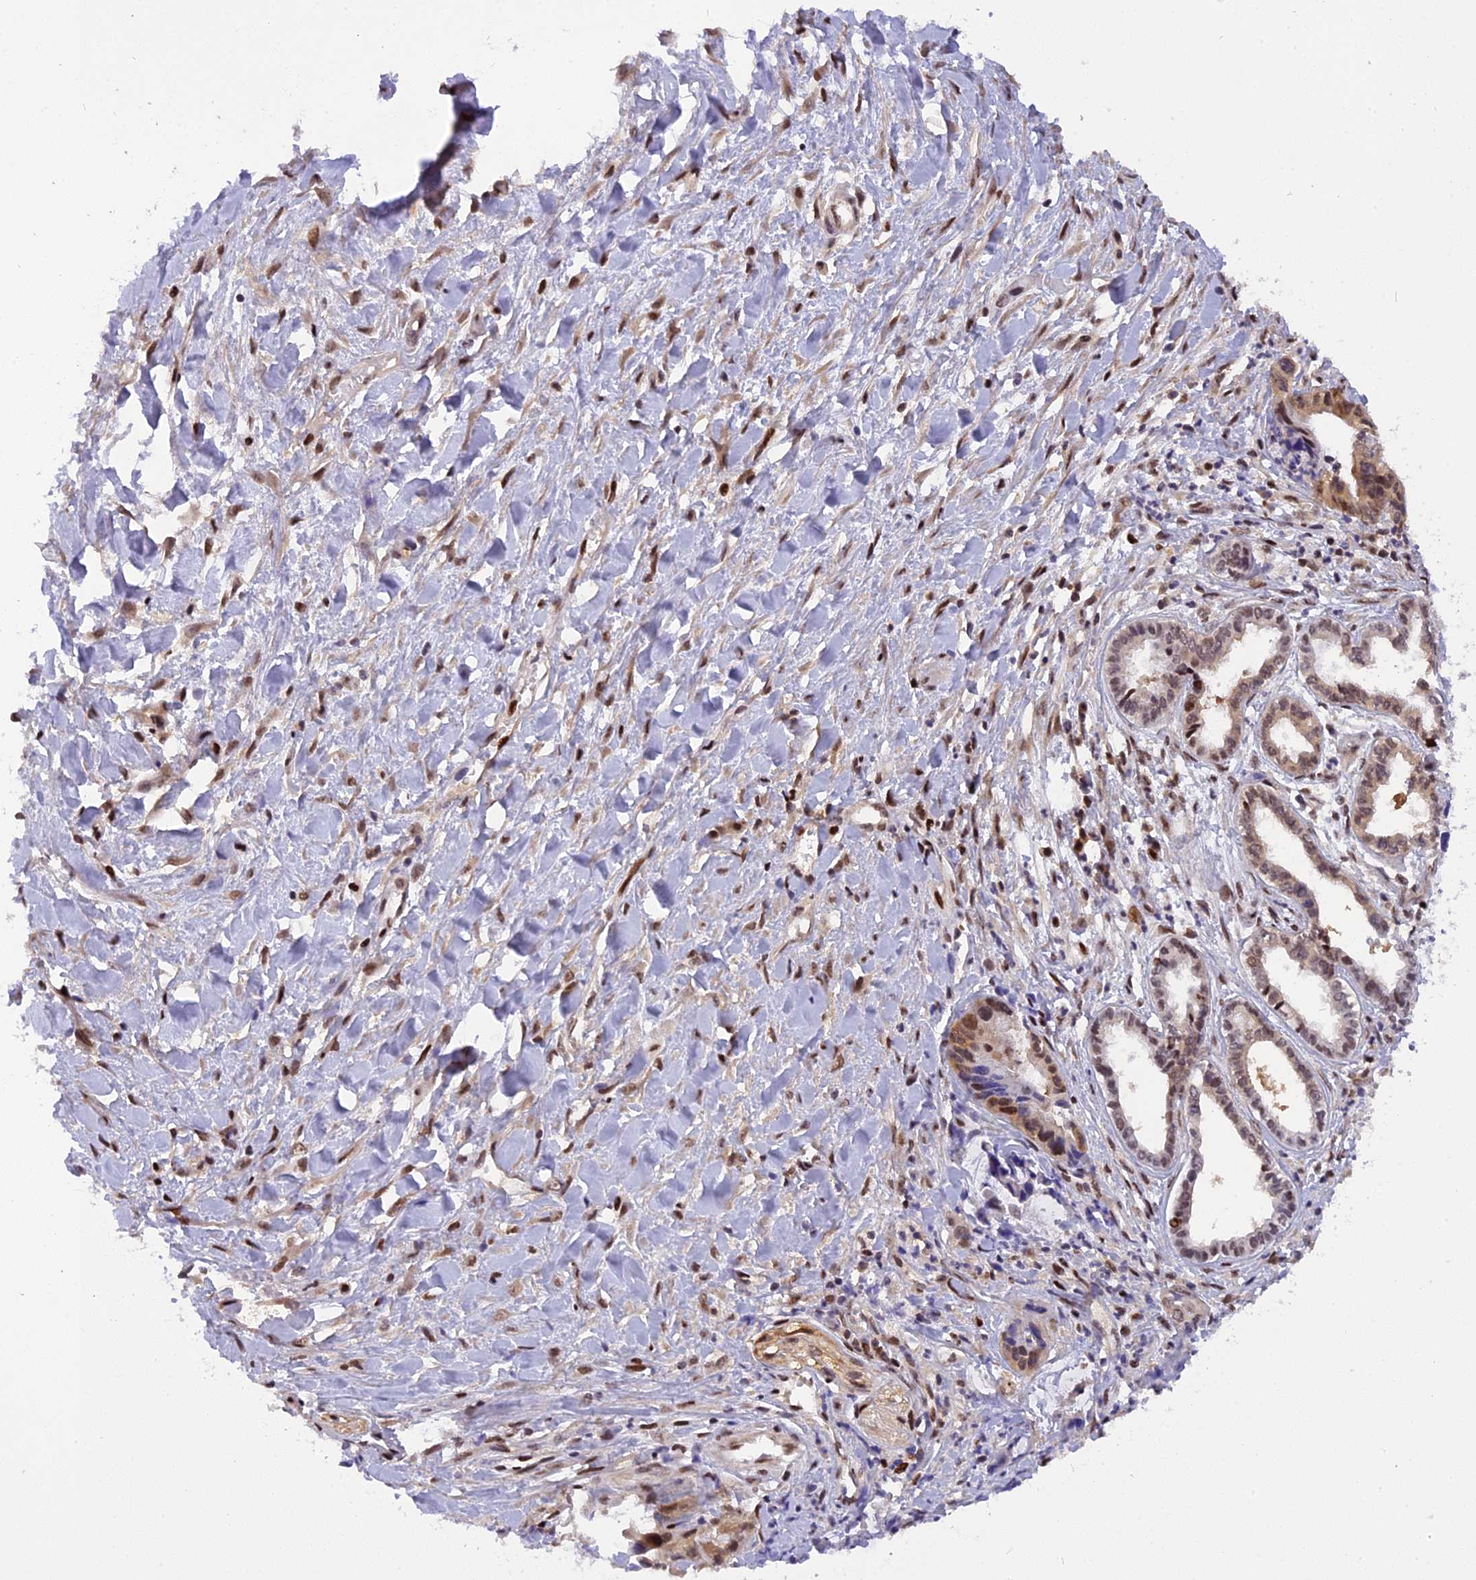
{"staining": {"intensity": "moderate", "quantity": "<25%", "location": "nuclear"}, "tissue": "pancreatic cancer", "cell_type": "Tumor cells", "image_type": "cancer", "snomed": [{"axis": "morphology", "description": "Adenocarcinoma, NOS"}, {"axis": "topography", "description": "Pancreas"}], "caption": "About <25% of tumor cells in adenocarcinoma (pancreatic) exhibit moderate nuclear protein staining as visualized by brown immunohistochemical staining.", "gene": "RABGGTA", "patient": {"sex": "female", "age": 50}}